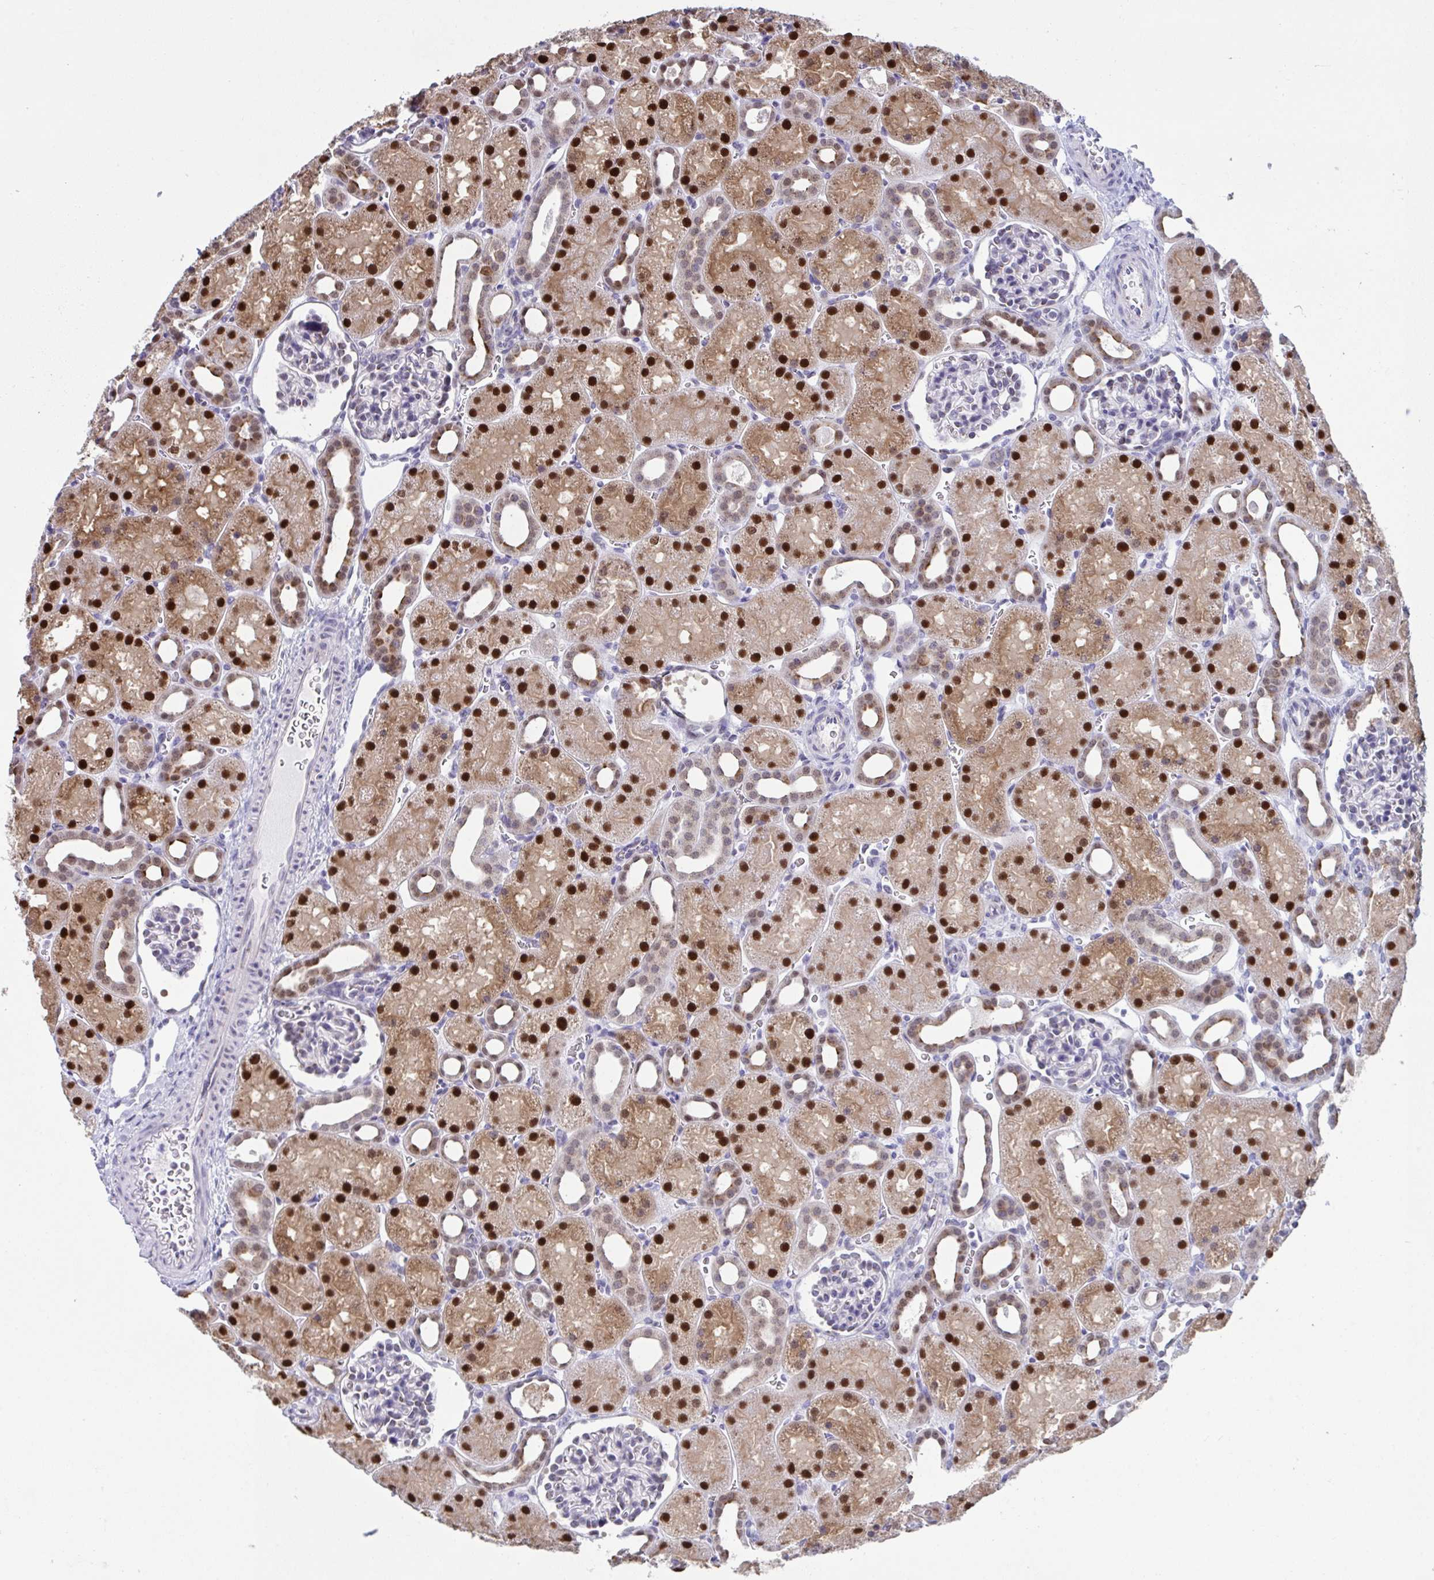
{"staining": {"intensity": "moderate", "quantity": "<25%", "location": "cytoplasmic/membranous"}, "tissue": "kidney", "cell_type": "Cells in glomeruli", "image_type": "normal", "snomed": [{"axis": "morphology", "description": "Normal tissue, NOS"}, {"axis": "topography", "description": "Kidney"}], "caption": "A high-resolution image shows IHC staining of normal kidney, which demonstrates moderate cytoplasmic/membranous staining in approximately <25% of cells in glomeruli.", "gene": "SCLY", "patient": {"sex": "male", "age": 2}}